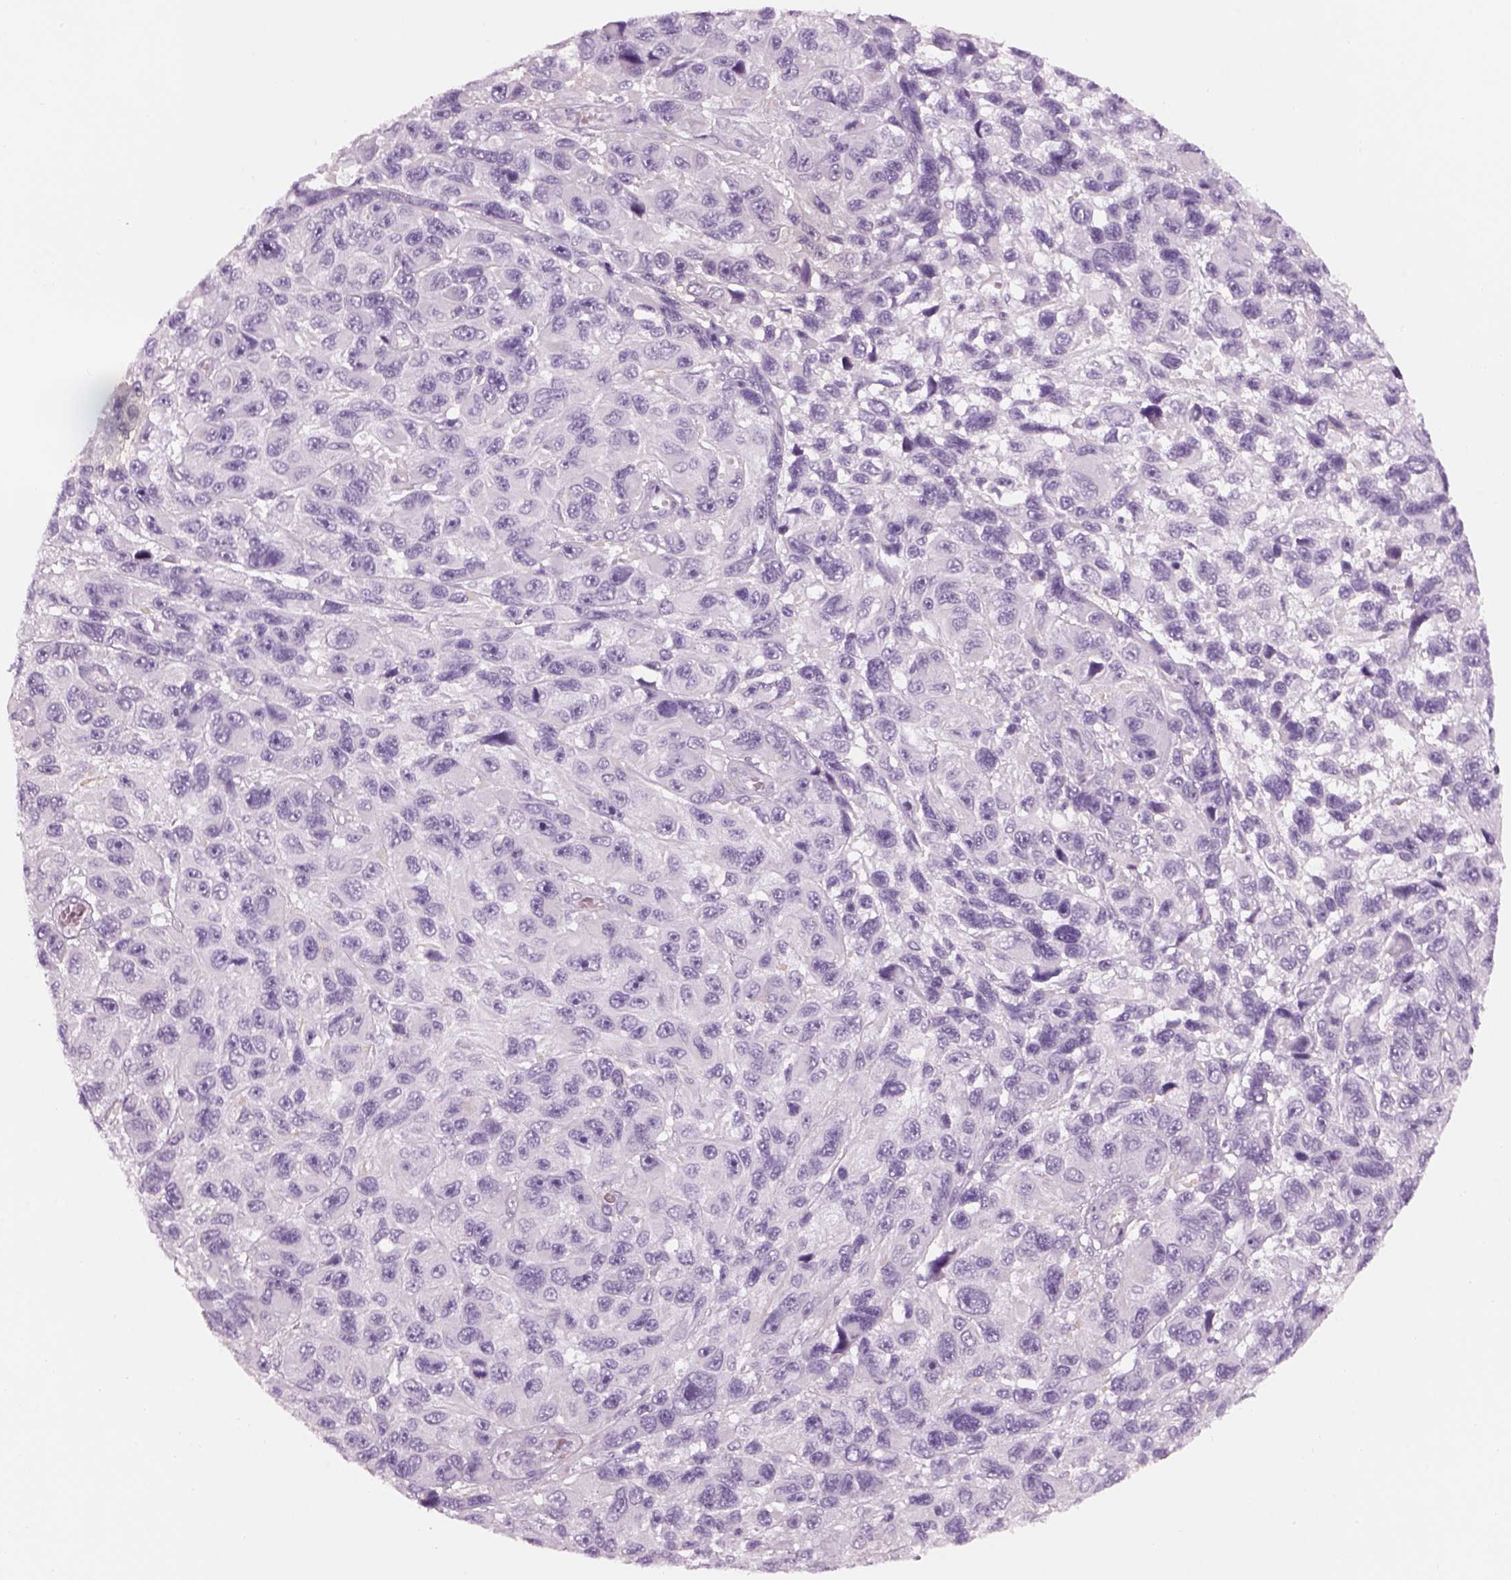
{"staining": {"intensity": "negative", "quantity": "none", "location": "none"}, "tissue": "melanoma", "cell_type": "Tumor cells", "image_type": "cancer", "snomed": [{"axis": "morphology", "description": "Malignant melanoma, NOS"}, {"axis": "topography", "description": "Skin"}], "caption": "Photomicrograph shows no protein expression in tumor cells of melanoma tissue.", "gene": "GAS2L2", "patient": {"sex": "male", "age": 53}}